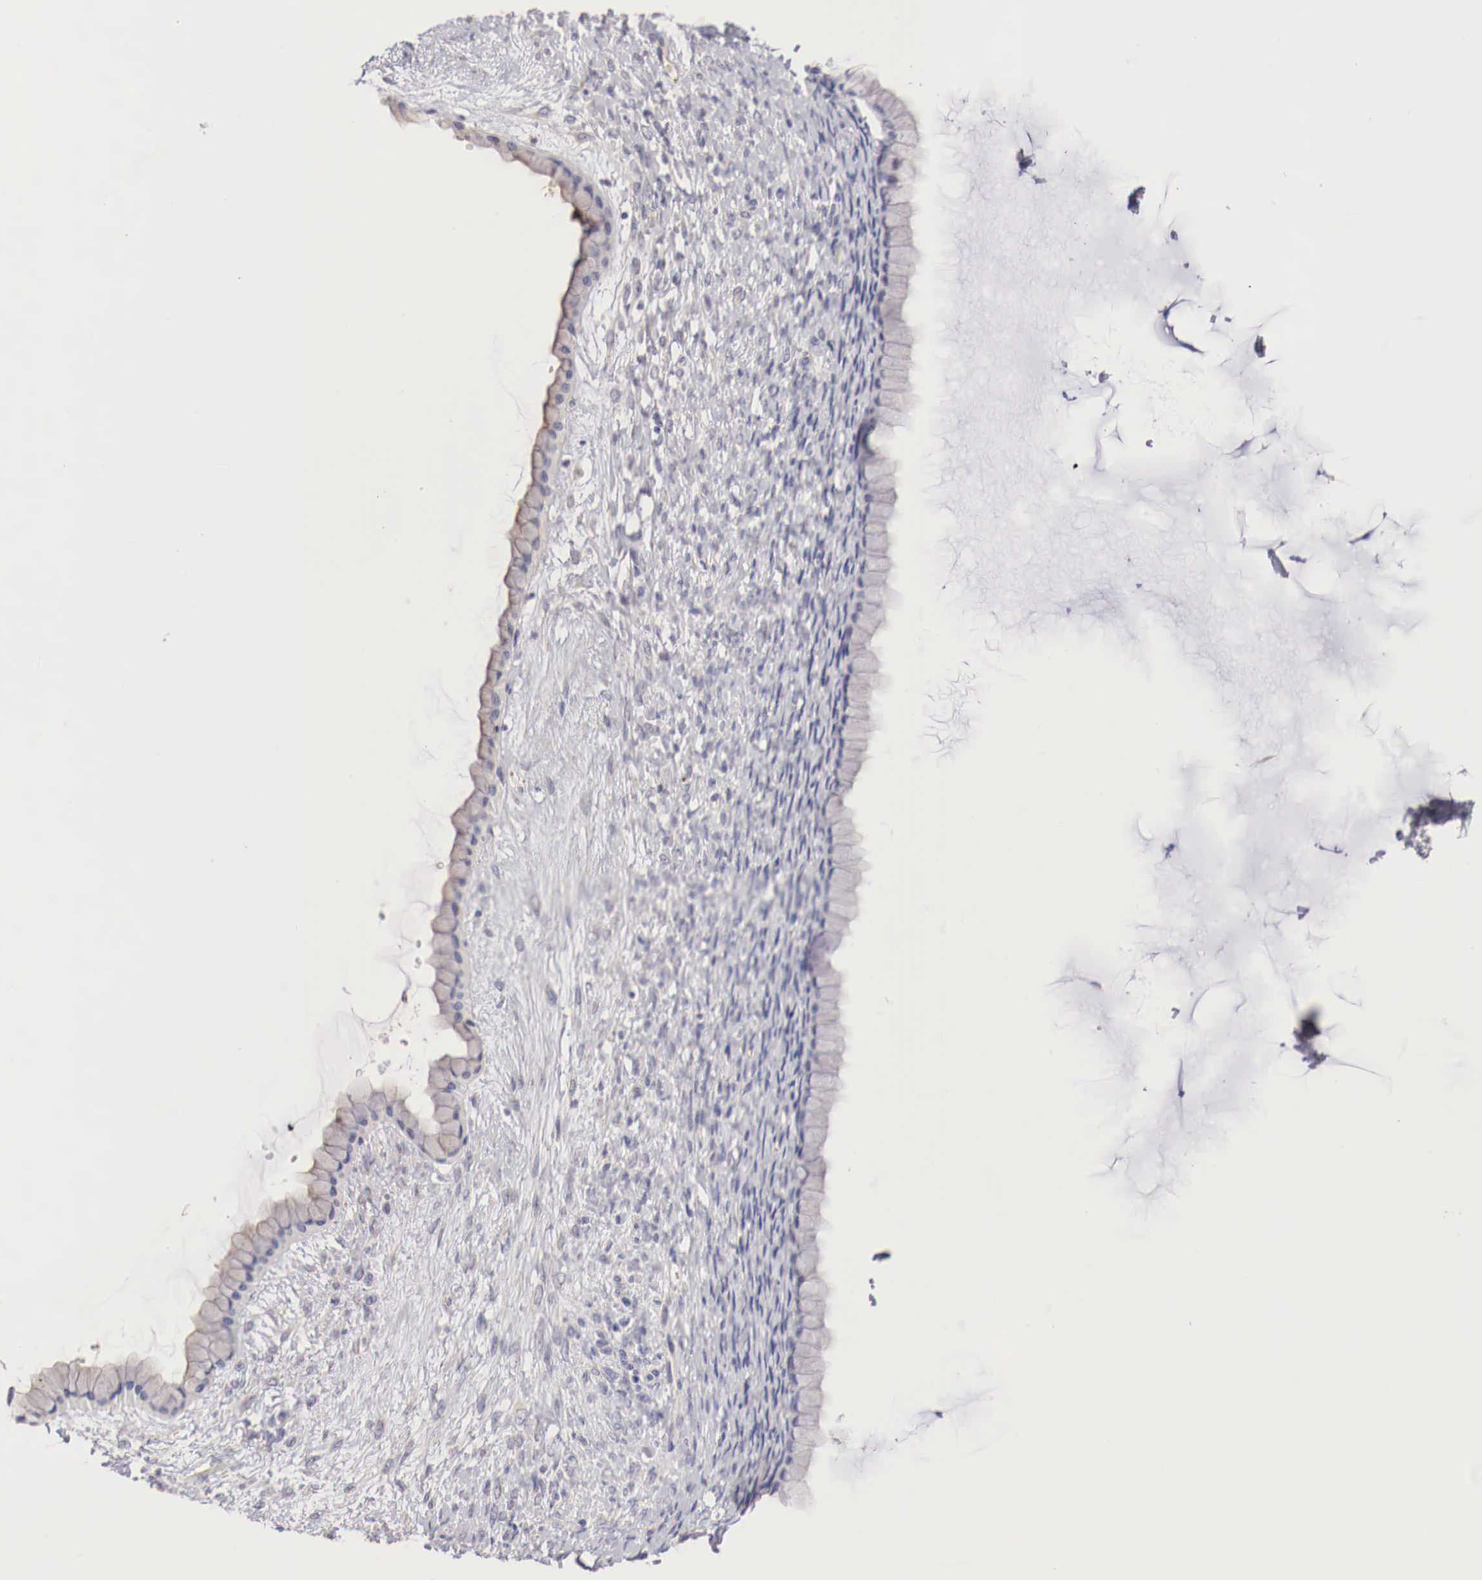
{"staining": {"intensity": "weak", "quantity": "25%-75%", "location": "cytoplasmic/membranous"}, "tissue": "ovarian cancer", "cell_type": "Tumor cells", "image_type": "cancer", "snomed": [{"axis": "morphology", "description": "Cystadenocarcinoma, mucinous, NOS"}, {"axis": "topography", "description": "Ovary"}], "caption": "This micrograph demonstrates IHC staining of ovarian cancer, with low weak cytoplasmic/membranous expression in approximately 25%-75% of tumor cells.", "gene": "PITPNA", "patient": {"sex": "female", "age": 25}}